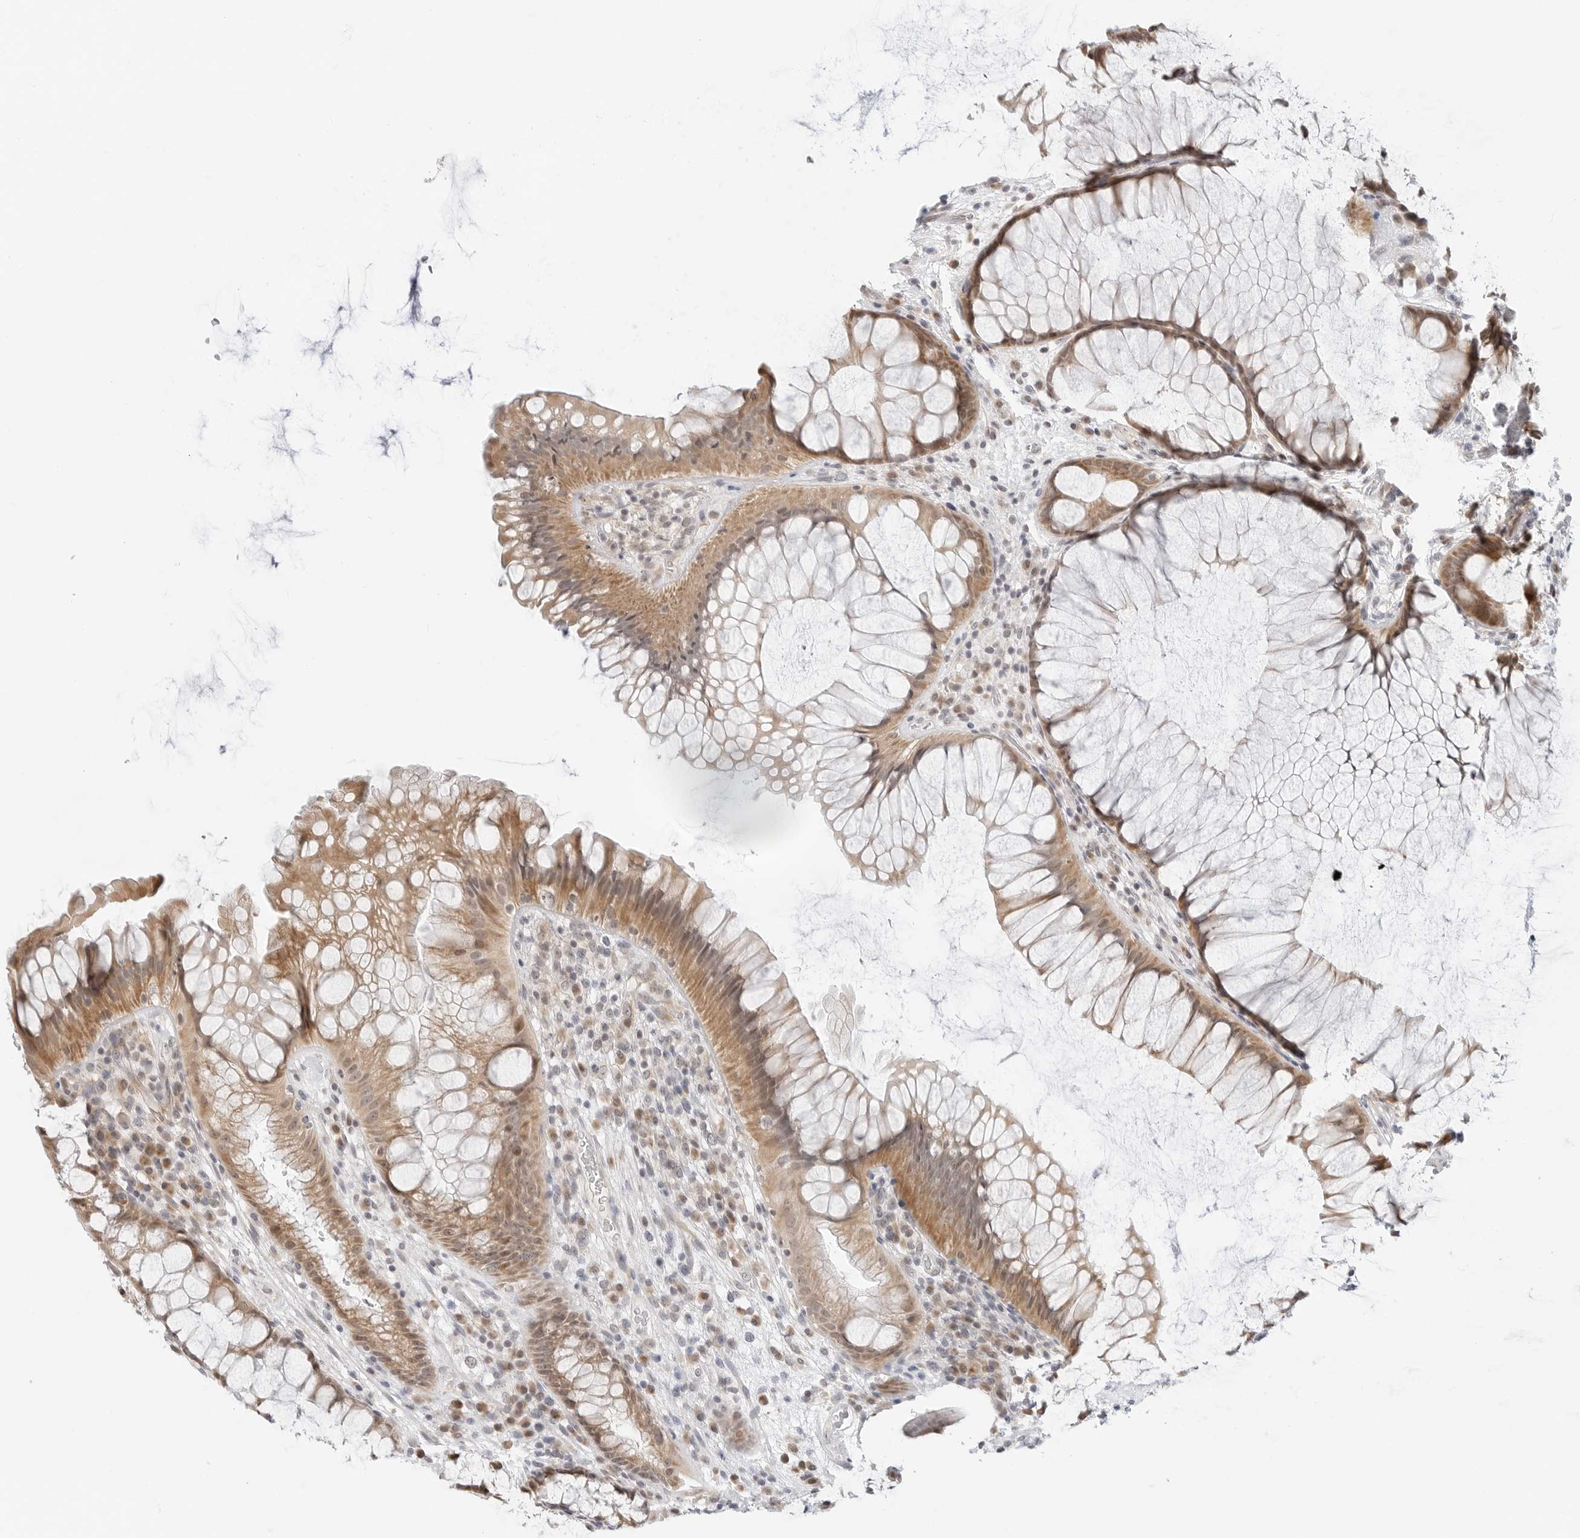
{"staining": {"intensity": "moderate", "quantity": ">75%", "location": "cytoplasmic/membranous"}, "tissue": "rectum", "cell_type": "Glandular cells", "image_type": "normal", "snomed": [{"axis": "morphology", "description": "Normal tissue, NOS"}, {"axis": "topography", "description": "Rectum"}], "caption": "A high-resolution photomicrograph shows immunohistochemistry staining of normal rectum, which shows moderate cytoplasmic/membranous staining in about >75% of glandular cells.", "gene": "POLR3GL", "patient": {"sex": "male", "age": 51}}